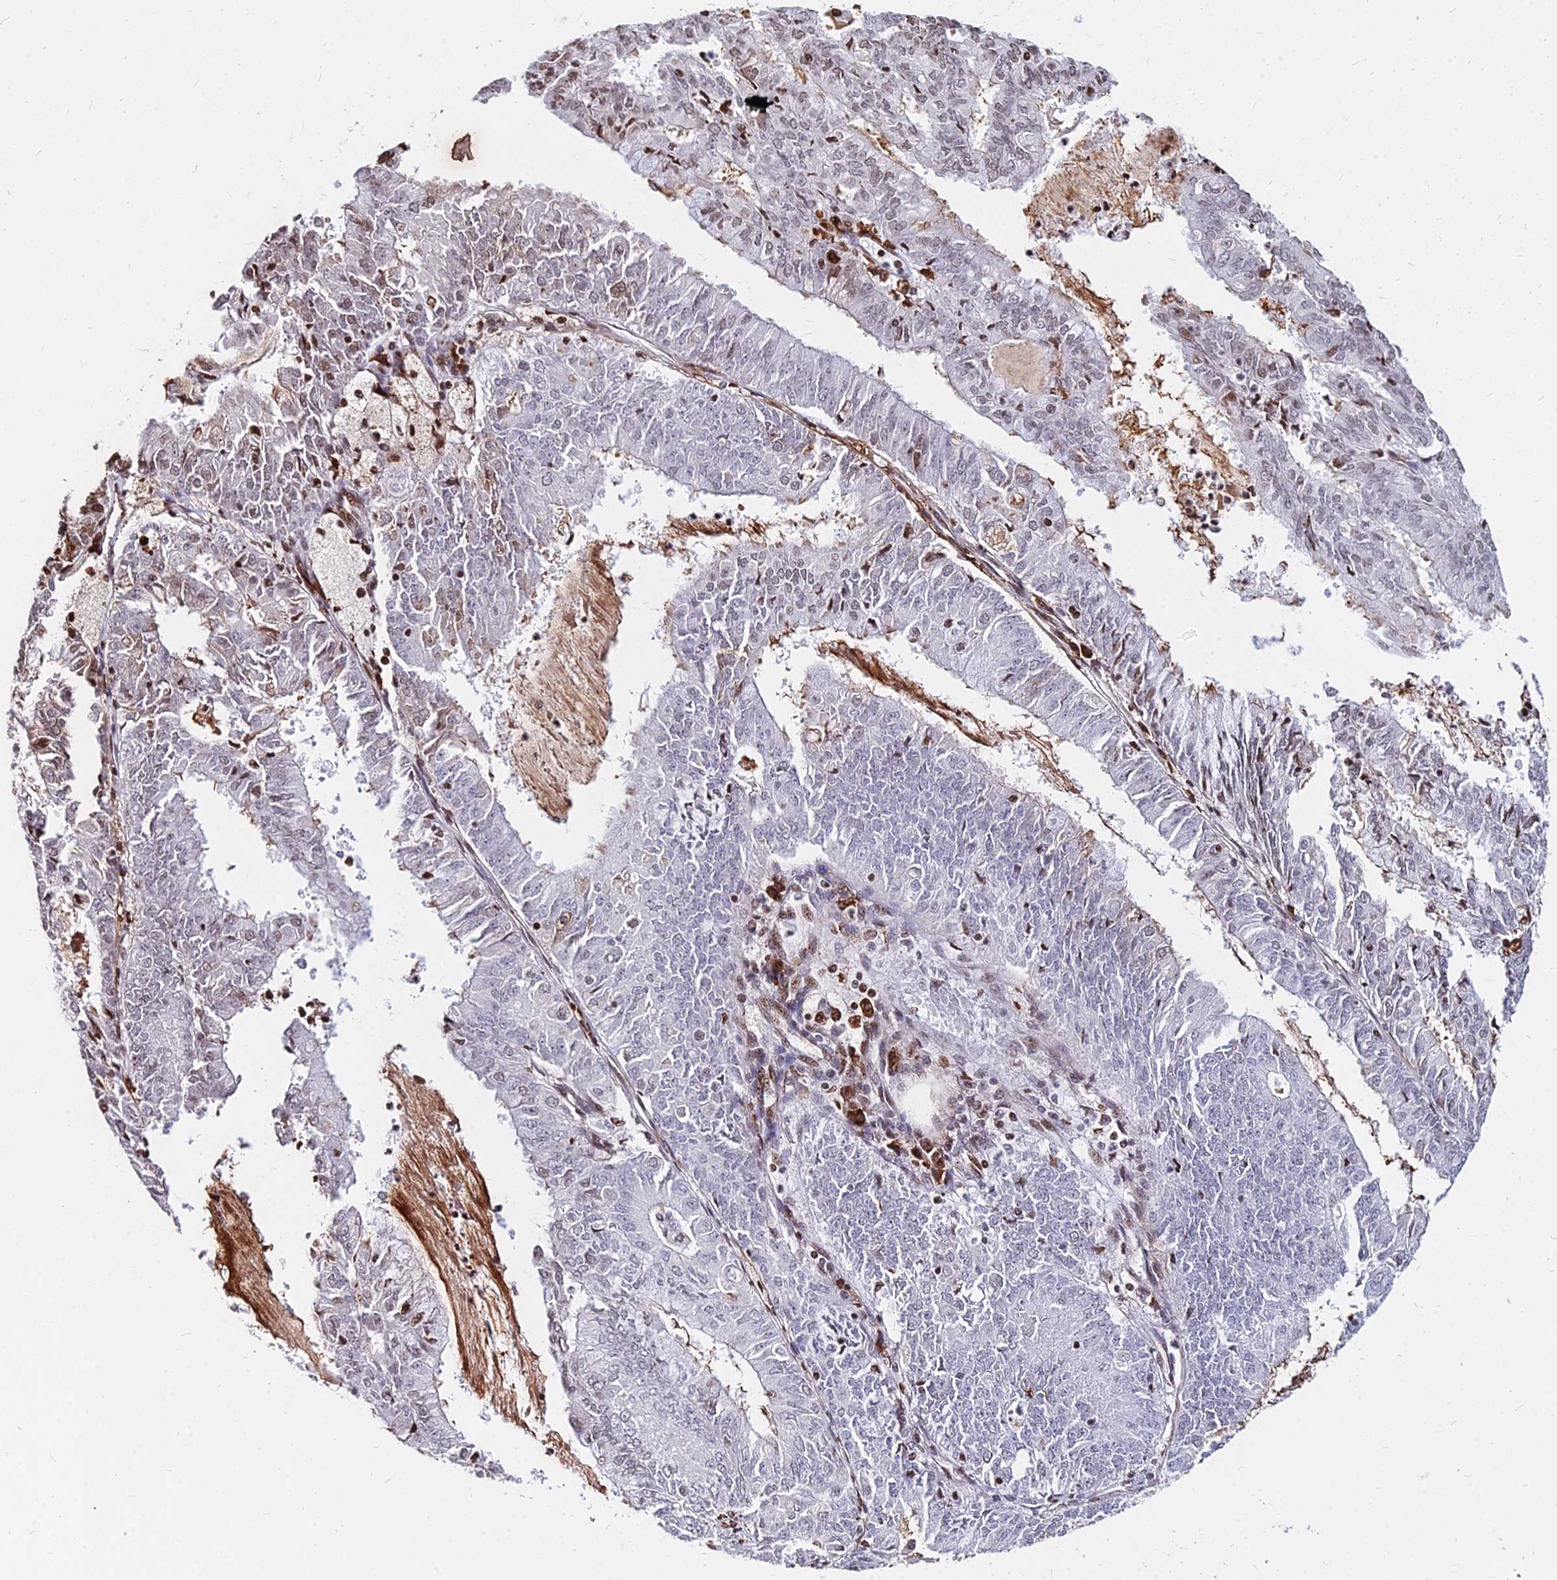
{"staining": {"intensity": "weak", "quantity": "<25%", "location": "nuclear"}, "tissue": "endometrial cancer", "cell_type": "Tumor cells", "image_type": "cancer", "snomed": [{"axis": "morphology", "description": "Adenocarcinoma, NOS"}, {"axis": "topography", "description": "Endometrium"}], "caption": "A micrograph of human endometrial cancer is negative for staining in tumor cells.", "gene": "NYAP2", "patient": {"sex": "female", "age": 57}}